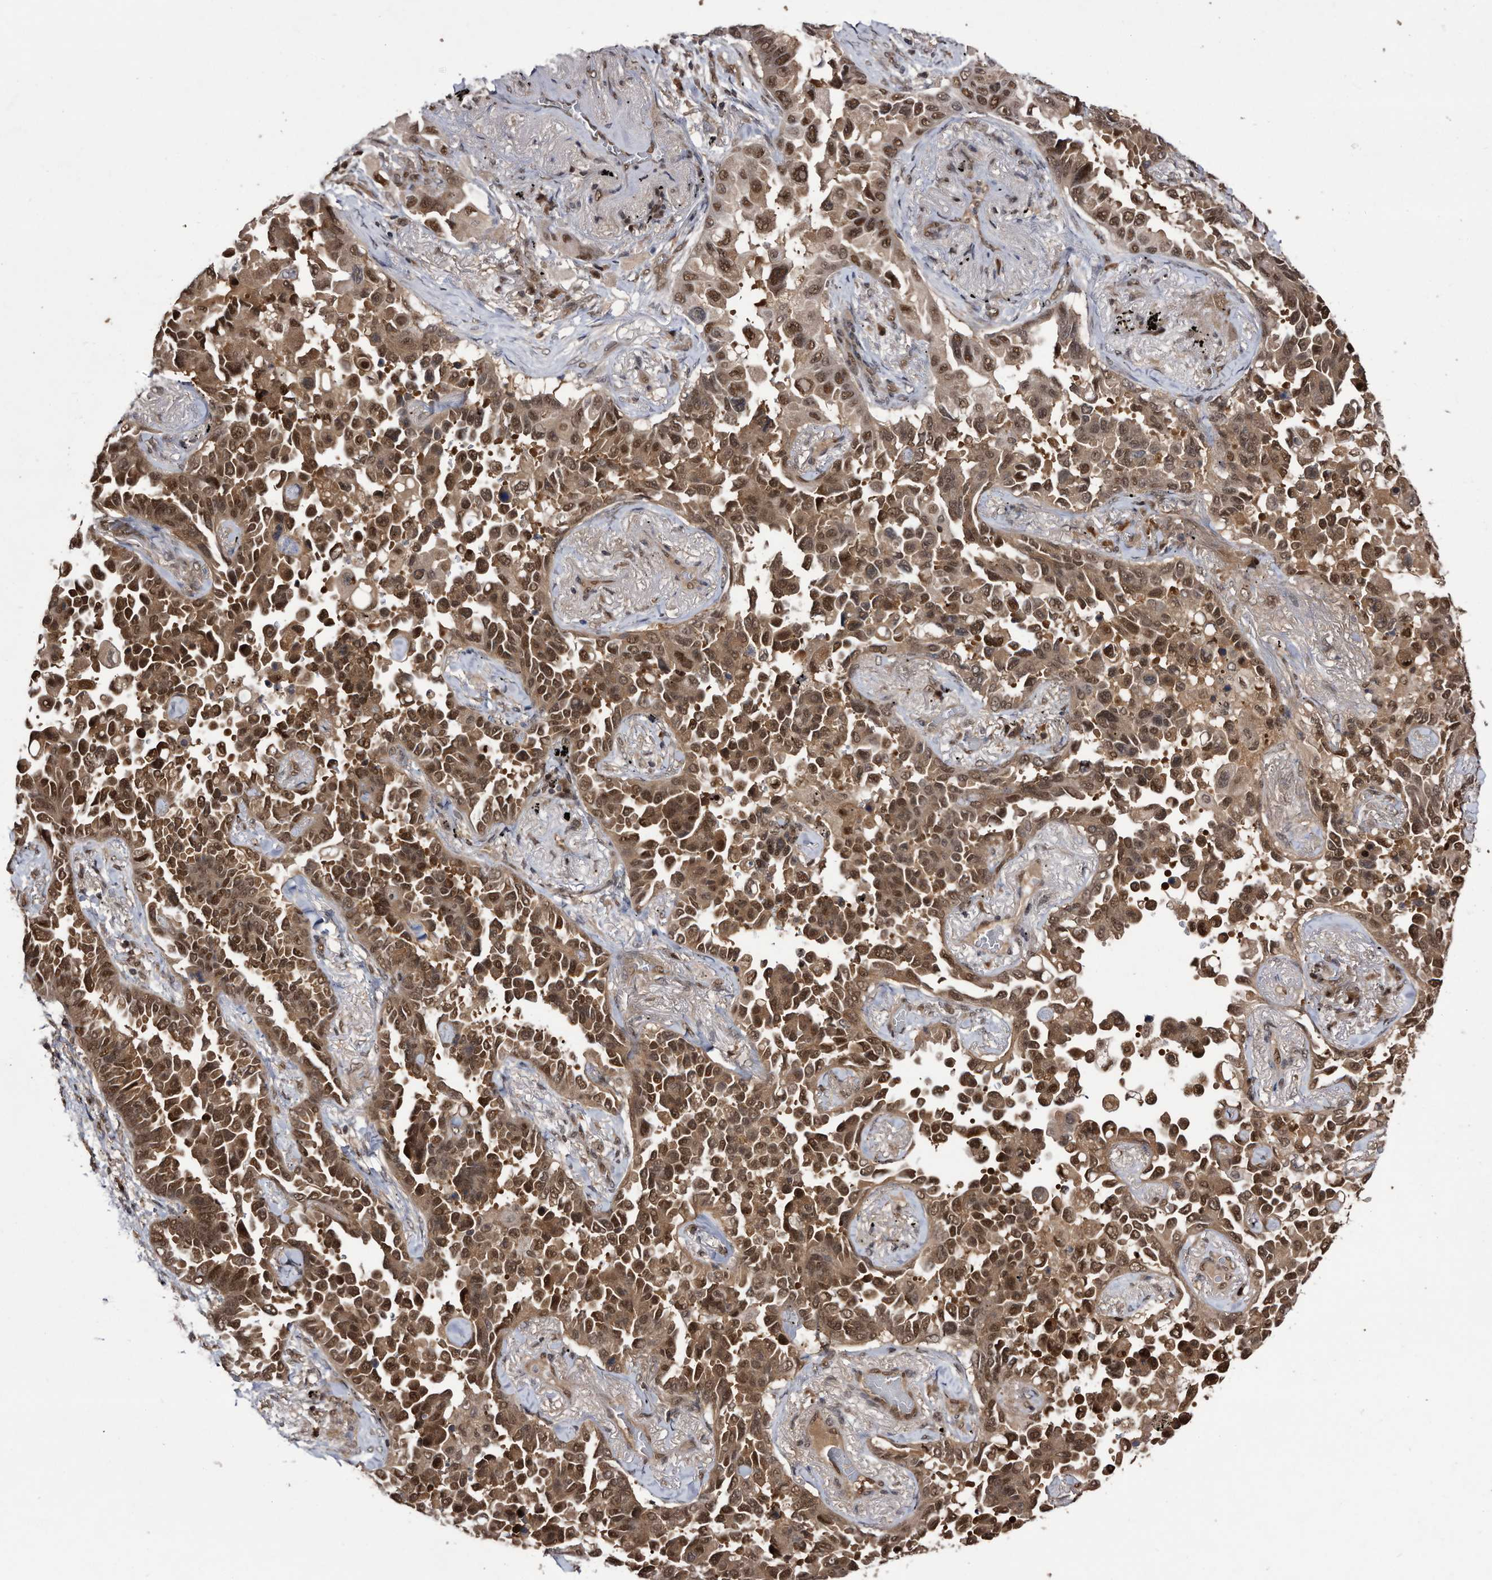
{"staining": {"intensity": "moderate", "quantity": ">75%", "location": "cytoplasmic/membranous,nuclear"}, "tissue": "lung cancer", "cell_type": "Tumor cells", "image_type": "cancer", "snomed": [{"axis": "morphology", "description": "Adenocarcinoma, NOS"}, {"axis": "topography", "description": "Lung"}], "caption": "Immunohistochemical staining of human lung cancer (adenocarcinoma) exhibits moderate cytoplasmic/membranous and nuclear protein staining in approximately >75% of tumor cells. (DAB (3,3'-diaminobenzidine) = brown stain, brightfield microscopy at high magnification).", "gene": "RAD23B", "patient": {"sex": "female", "age": 67}}